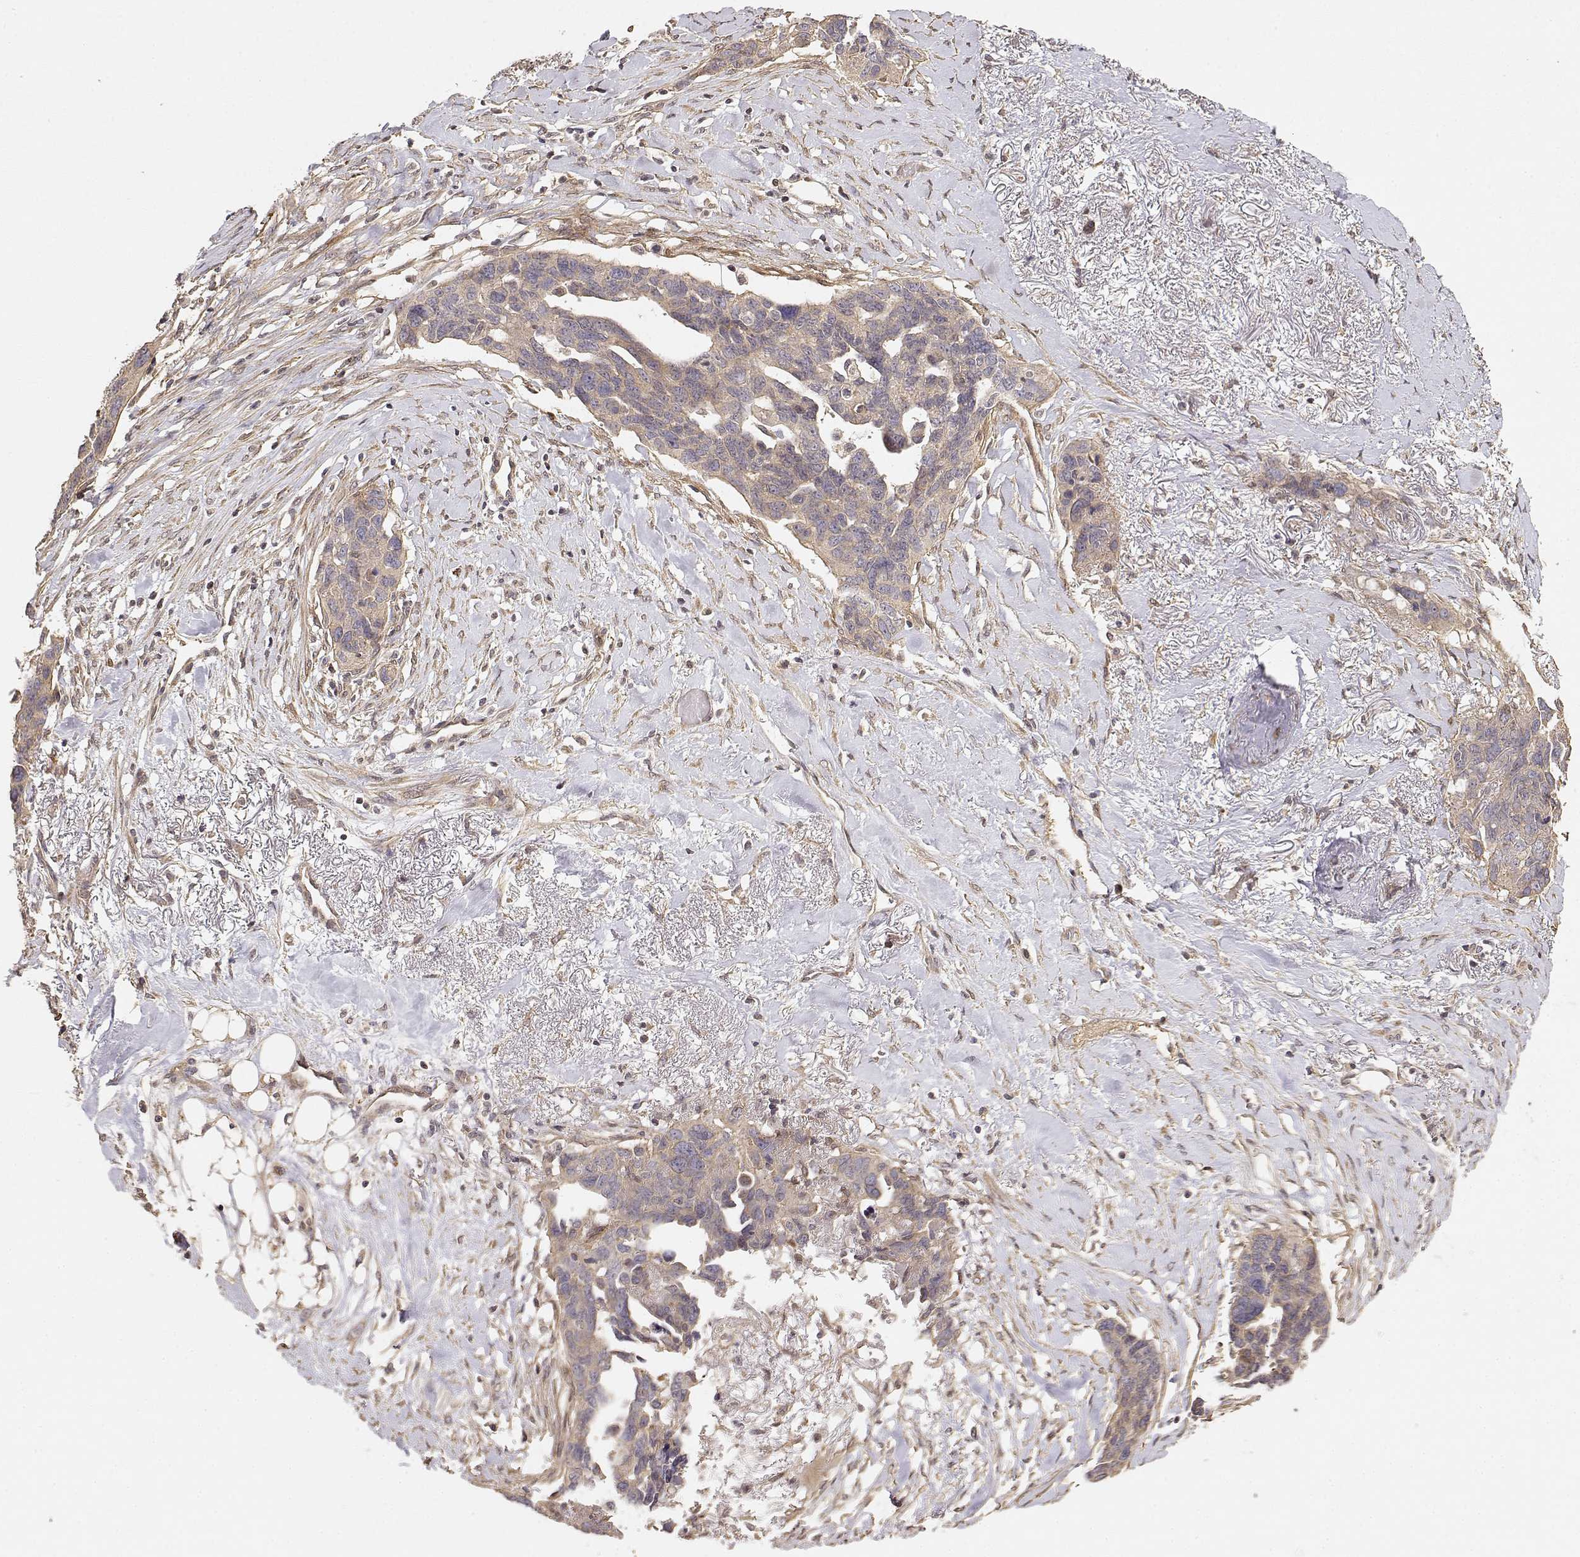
{"staining": {"intensity": "weak", "quantity": ">75%", "location": "cytoplasmic/membranous"}, "tissue": "ovarian cancer", "cell_type": "Tumor cells", "image_type": "cancer", "snomed": [{"axis": "morphology", "description": "Cystadenocarcinoma, serous, NOS"}, {"axis": "topography", "description": "Ovary"}], "caption": "A brown stain labels weak cytoplasmic/membranous staining of a protein in human ovarian cancer tumor cells.", "gene": "PICK1", "patient": {"sex": "female", "age": 69}}